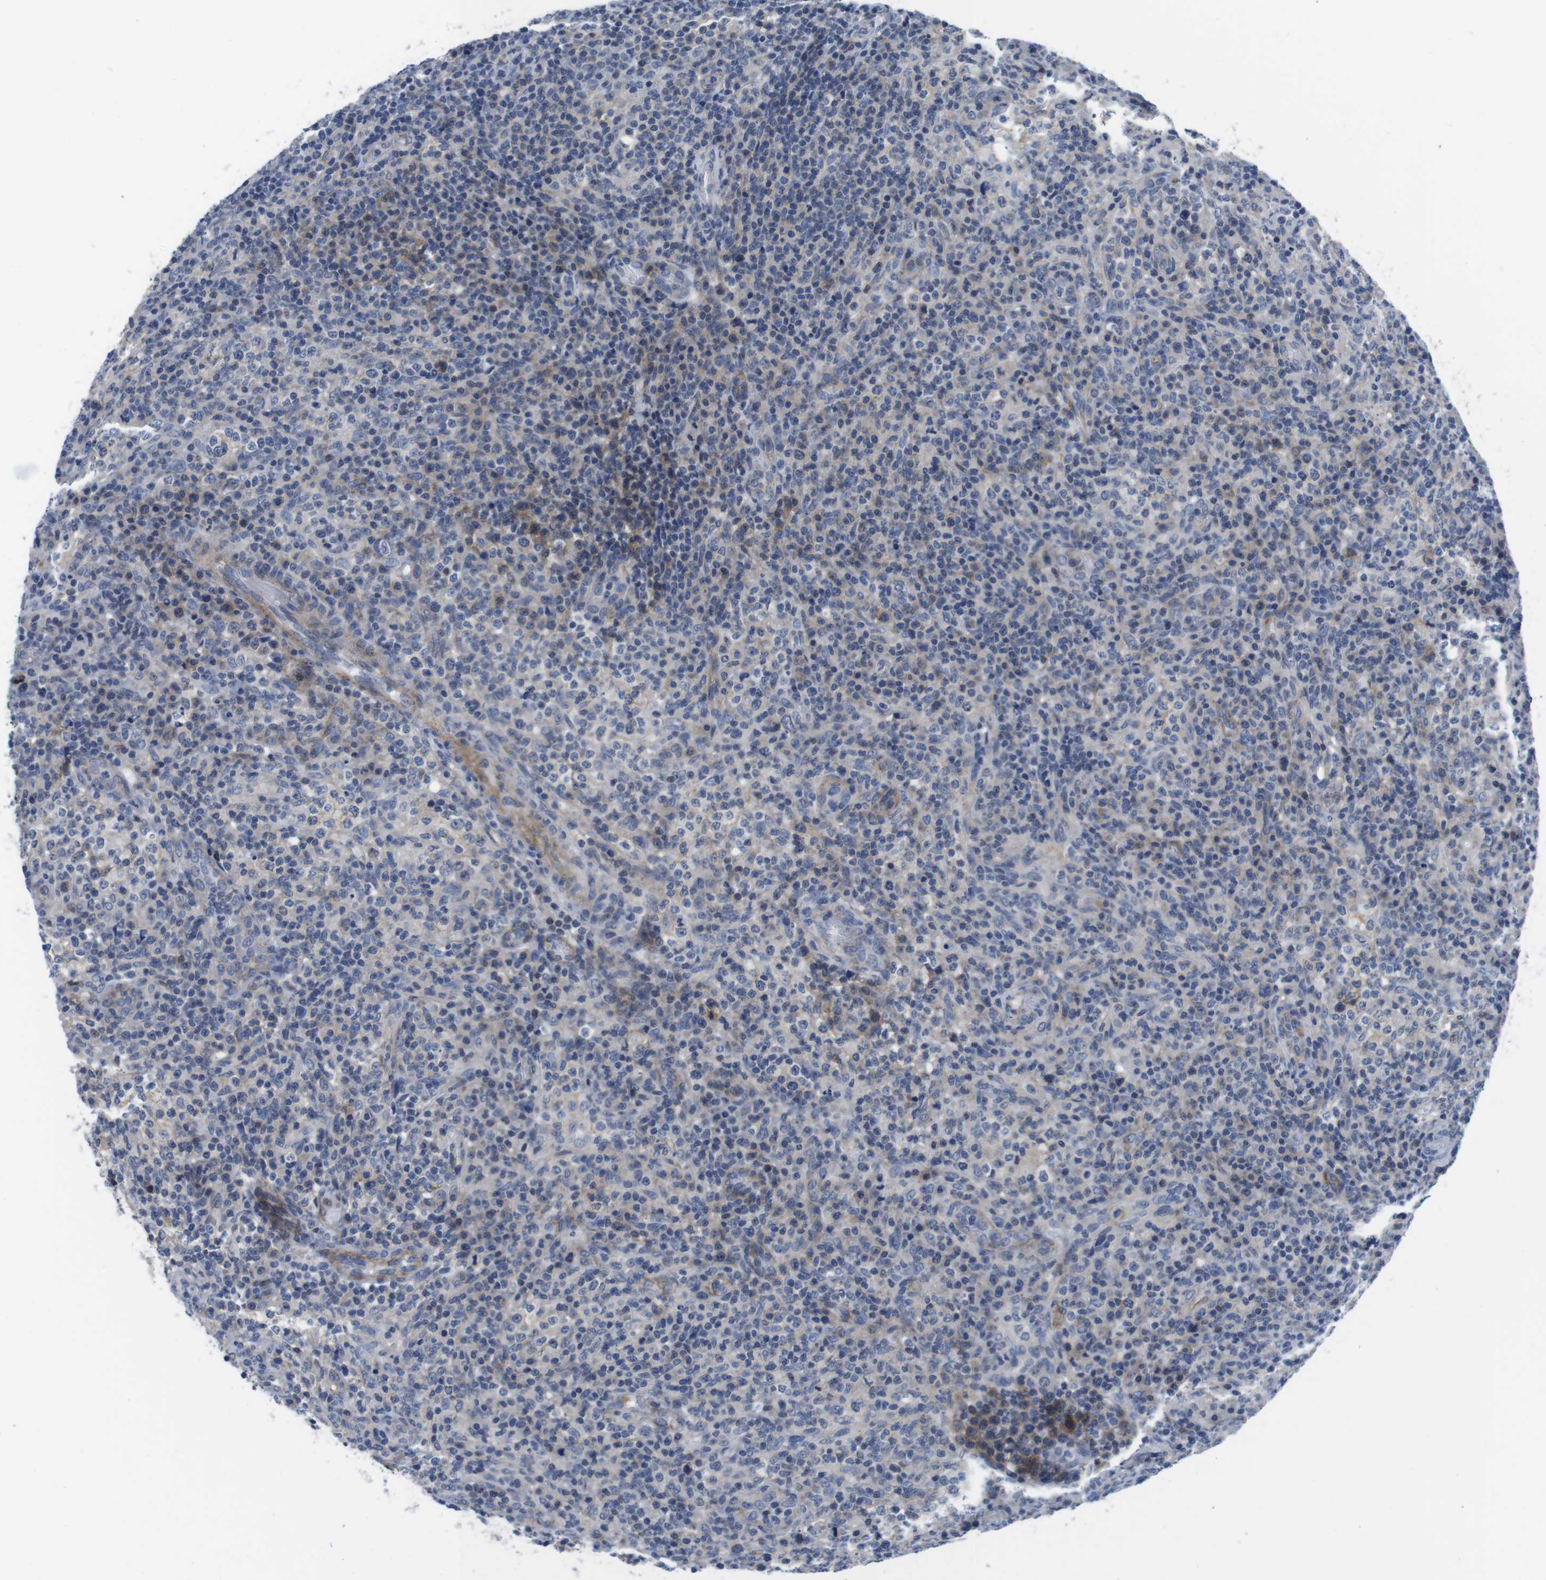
{"staining": {"intensity": "negative", "quantity": "none", "location": "none"}, "tissue": "lymphoma", "cell_type": "Tumor cells", "image_type": "cancer", "snomed": [{"axis": "morphology", "description": "Malignant lymphoma, non-Hodgkin's type, High grade"}, {"axis": "topography", "description": "Lymph node"}], "caption": "This is an immunohistochemistry micrograph of malignant lymphoma, non-Hodgkin's type (high-grade). There is no expression in tumor cells.", "gene": "SCRIB", "patient": {"sex": "female", "age": 76}}